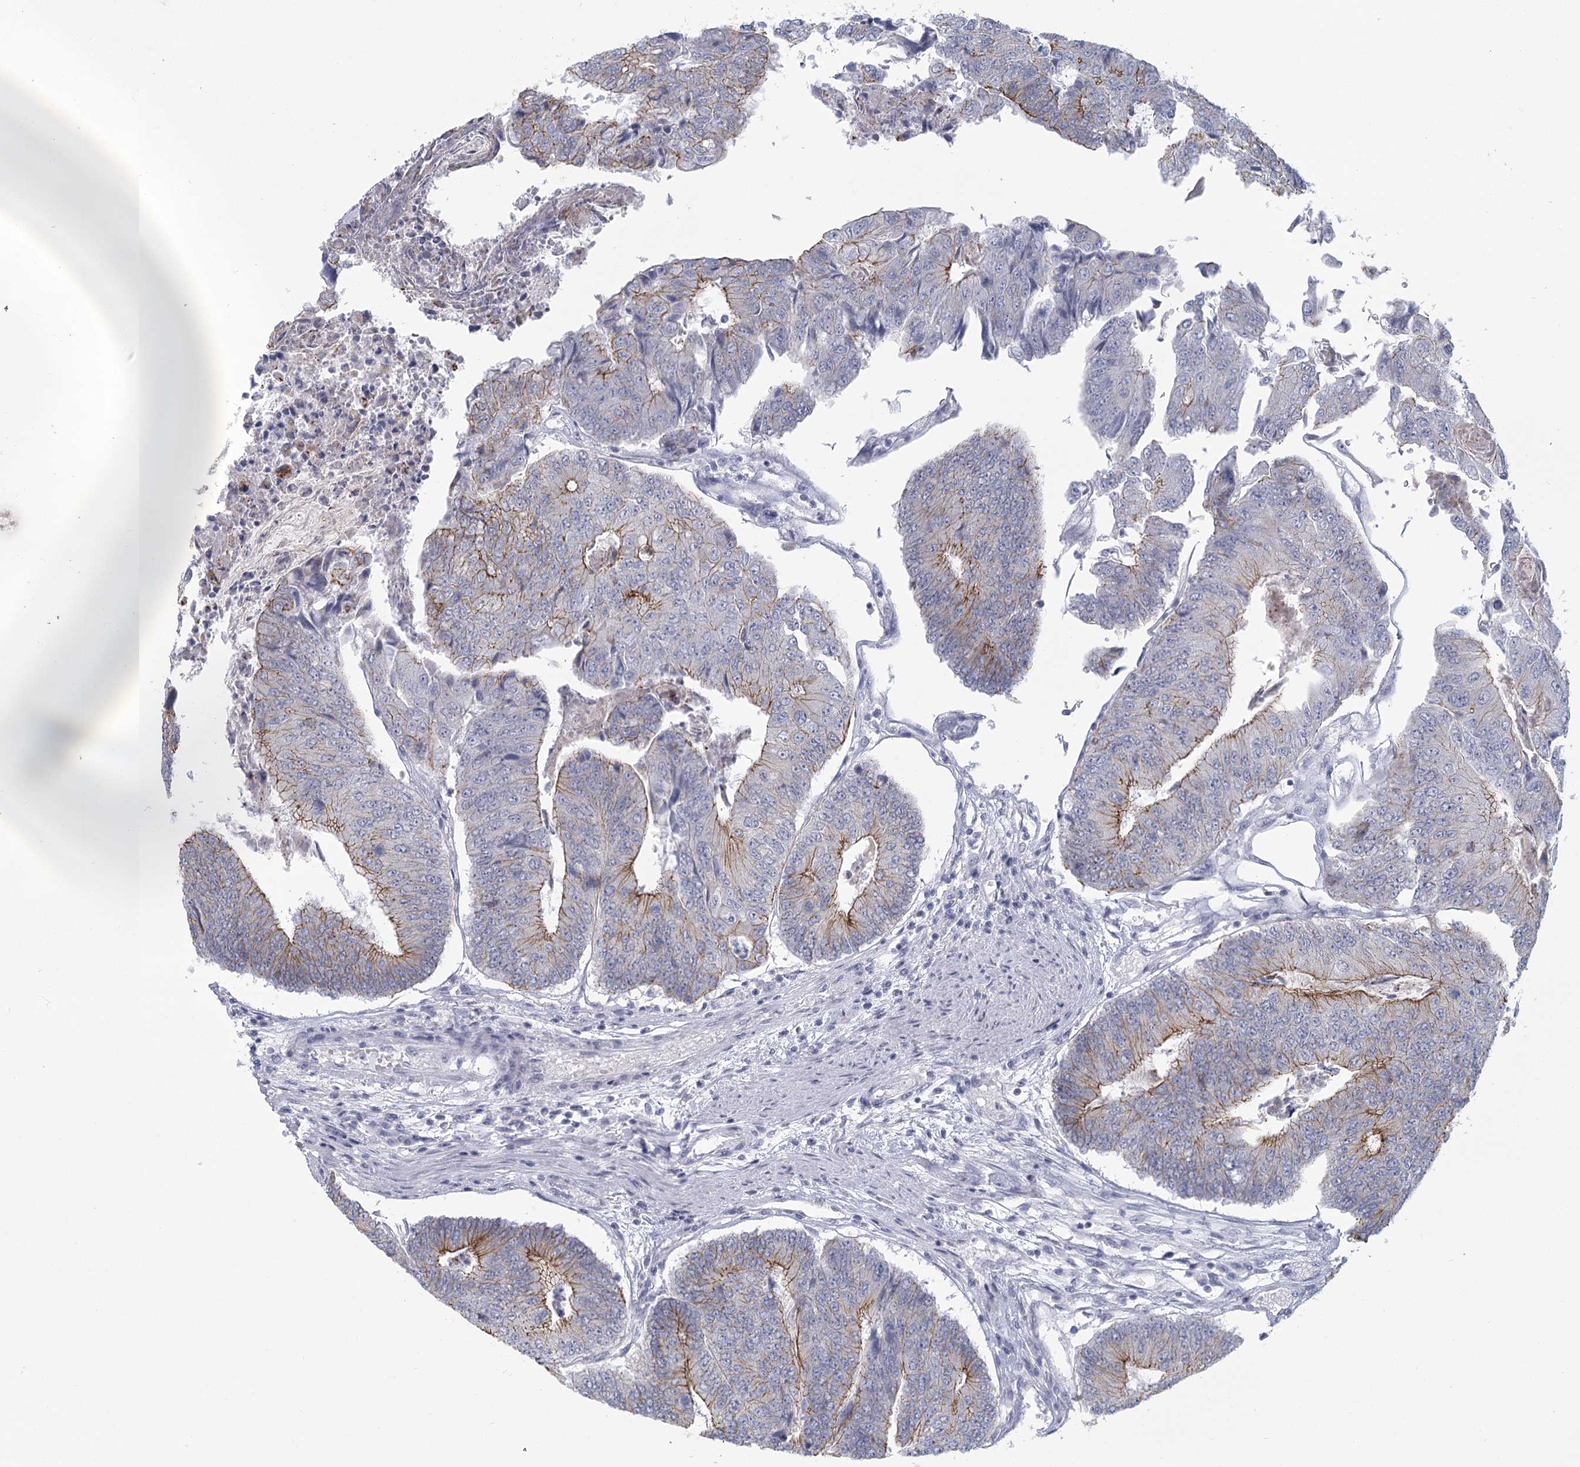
{"staining": {"intensity": "moderate", "quantity": "<25%", "location": "cytoplasmic/membranous"}, "tissue": "colorectal cancer", "cell_type": "Tumor cells", "image_type": "cancer", "snomed": [{"axis": "morphology", "description": "Adenocarcinoma, NOS"}, {"axis": "topography", "description": "Colon"}], "caption": "Colorectal cancer (adenocarcinoma) stained with DAB (3,3'-diaminobenzidine) immunohistochemistry (IHC) displays low levels of moderate cytoplasmic/membranous expression in about <25% of tumor cells. (IHC, brightfield microscopy, high magnification).", "gene": "WNT8B", "patient": {"sex": "female", "age": 67}}